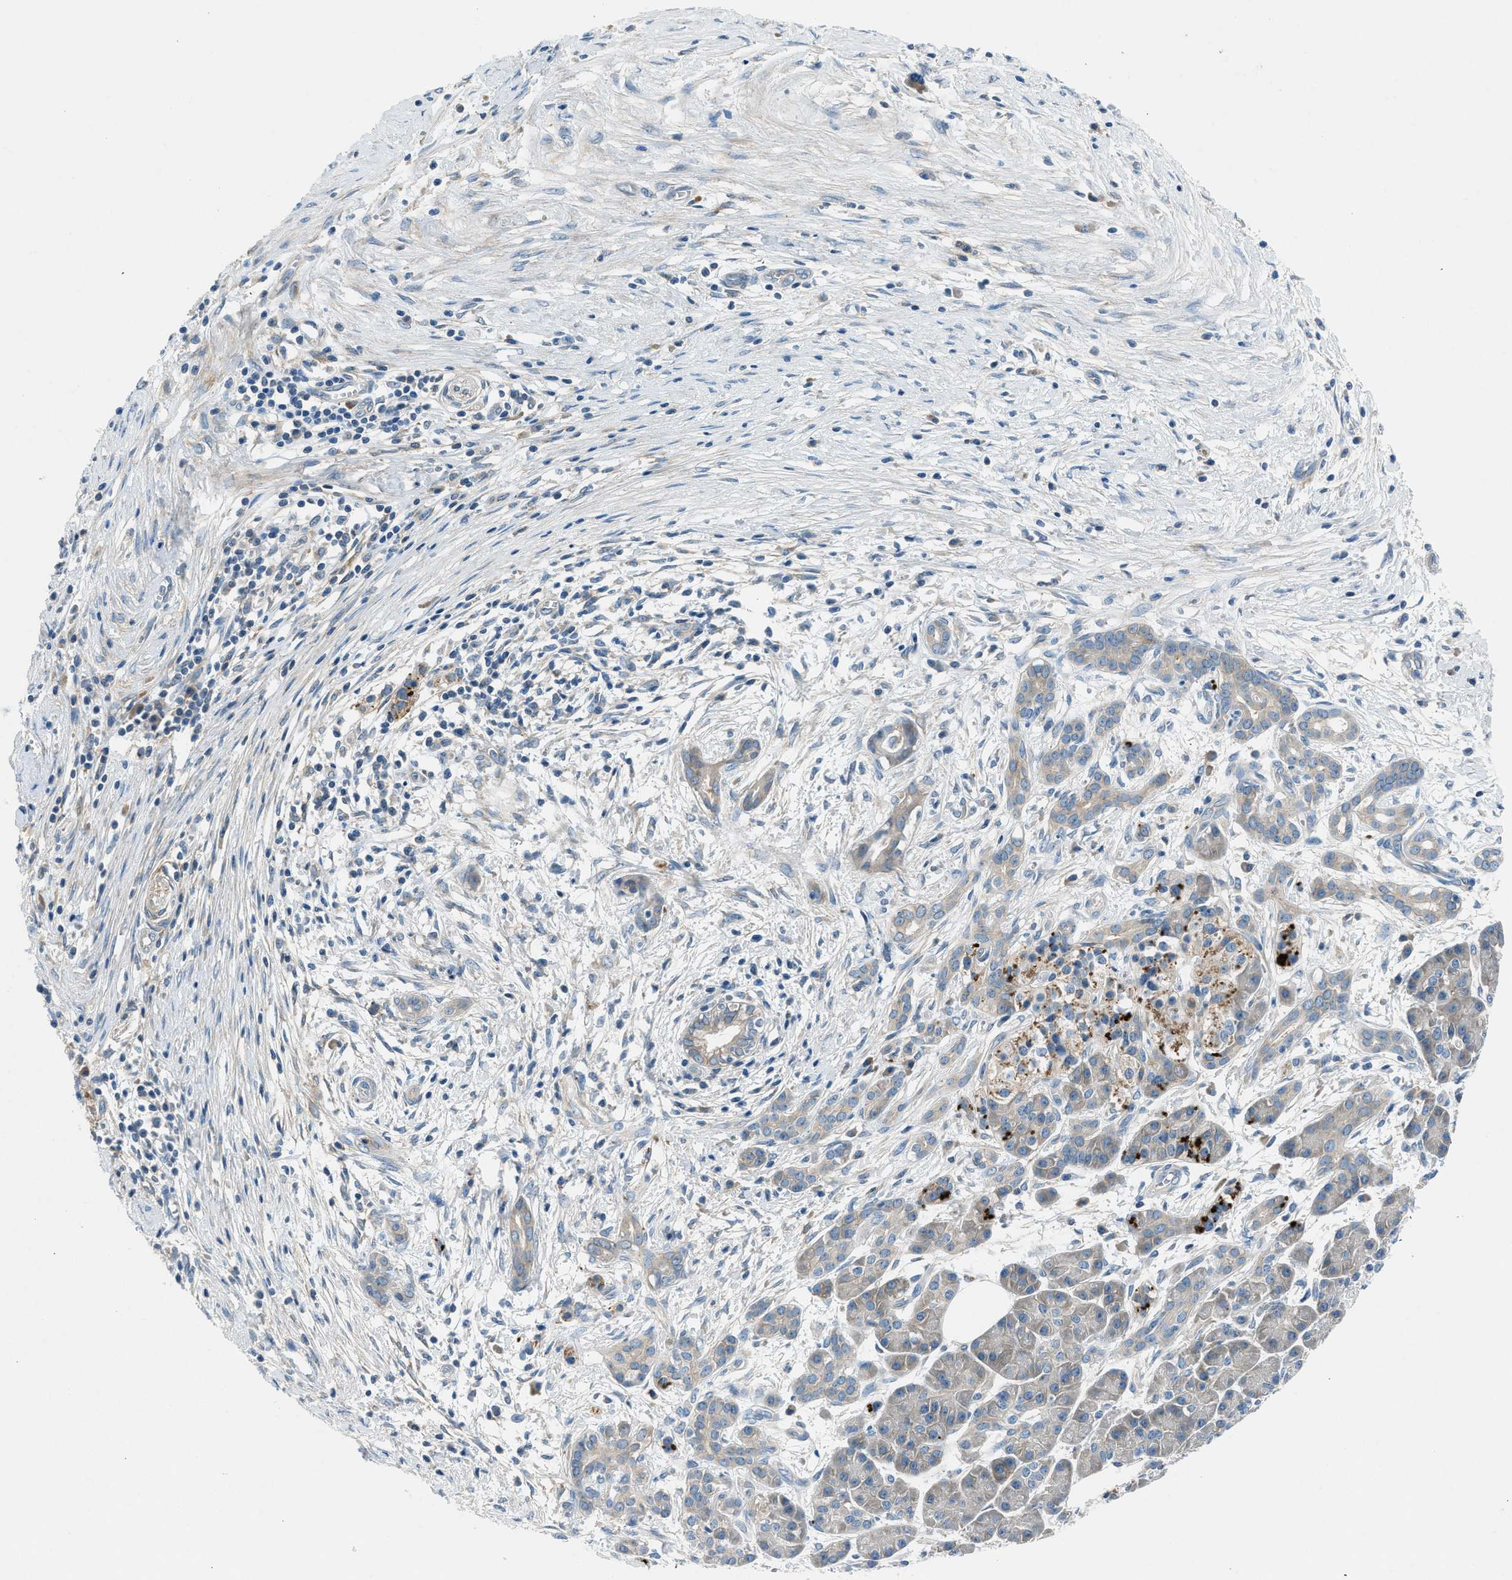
{"staining": {"intensity": "weak", "quantity": "25%-75%", "location": "cytoplasmic/membranous"}, "tissue": "pancreatic cancer", "cell_type": "Tumor cells", "image_type": "cancer", "snomed": [{"axis": "morphology", "description": "Adenocarcinoma, NOS"}, {"axis": "topography", "description": "Pancreas"}], "caption": "Approximately 25%-75% of tumor cells in human adenocarcinoma (pancreatic) display weak cytoplasmic/membranous protein expression as visualized by brown immunohistochemical staining.", "gene": "BMP1", "patient": {"sex": "female", "age": 70}}